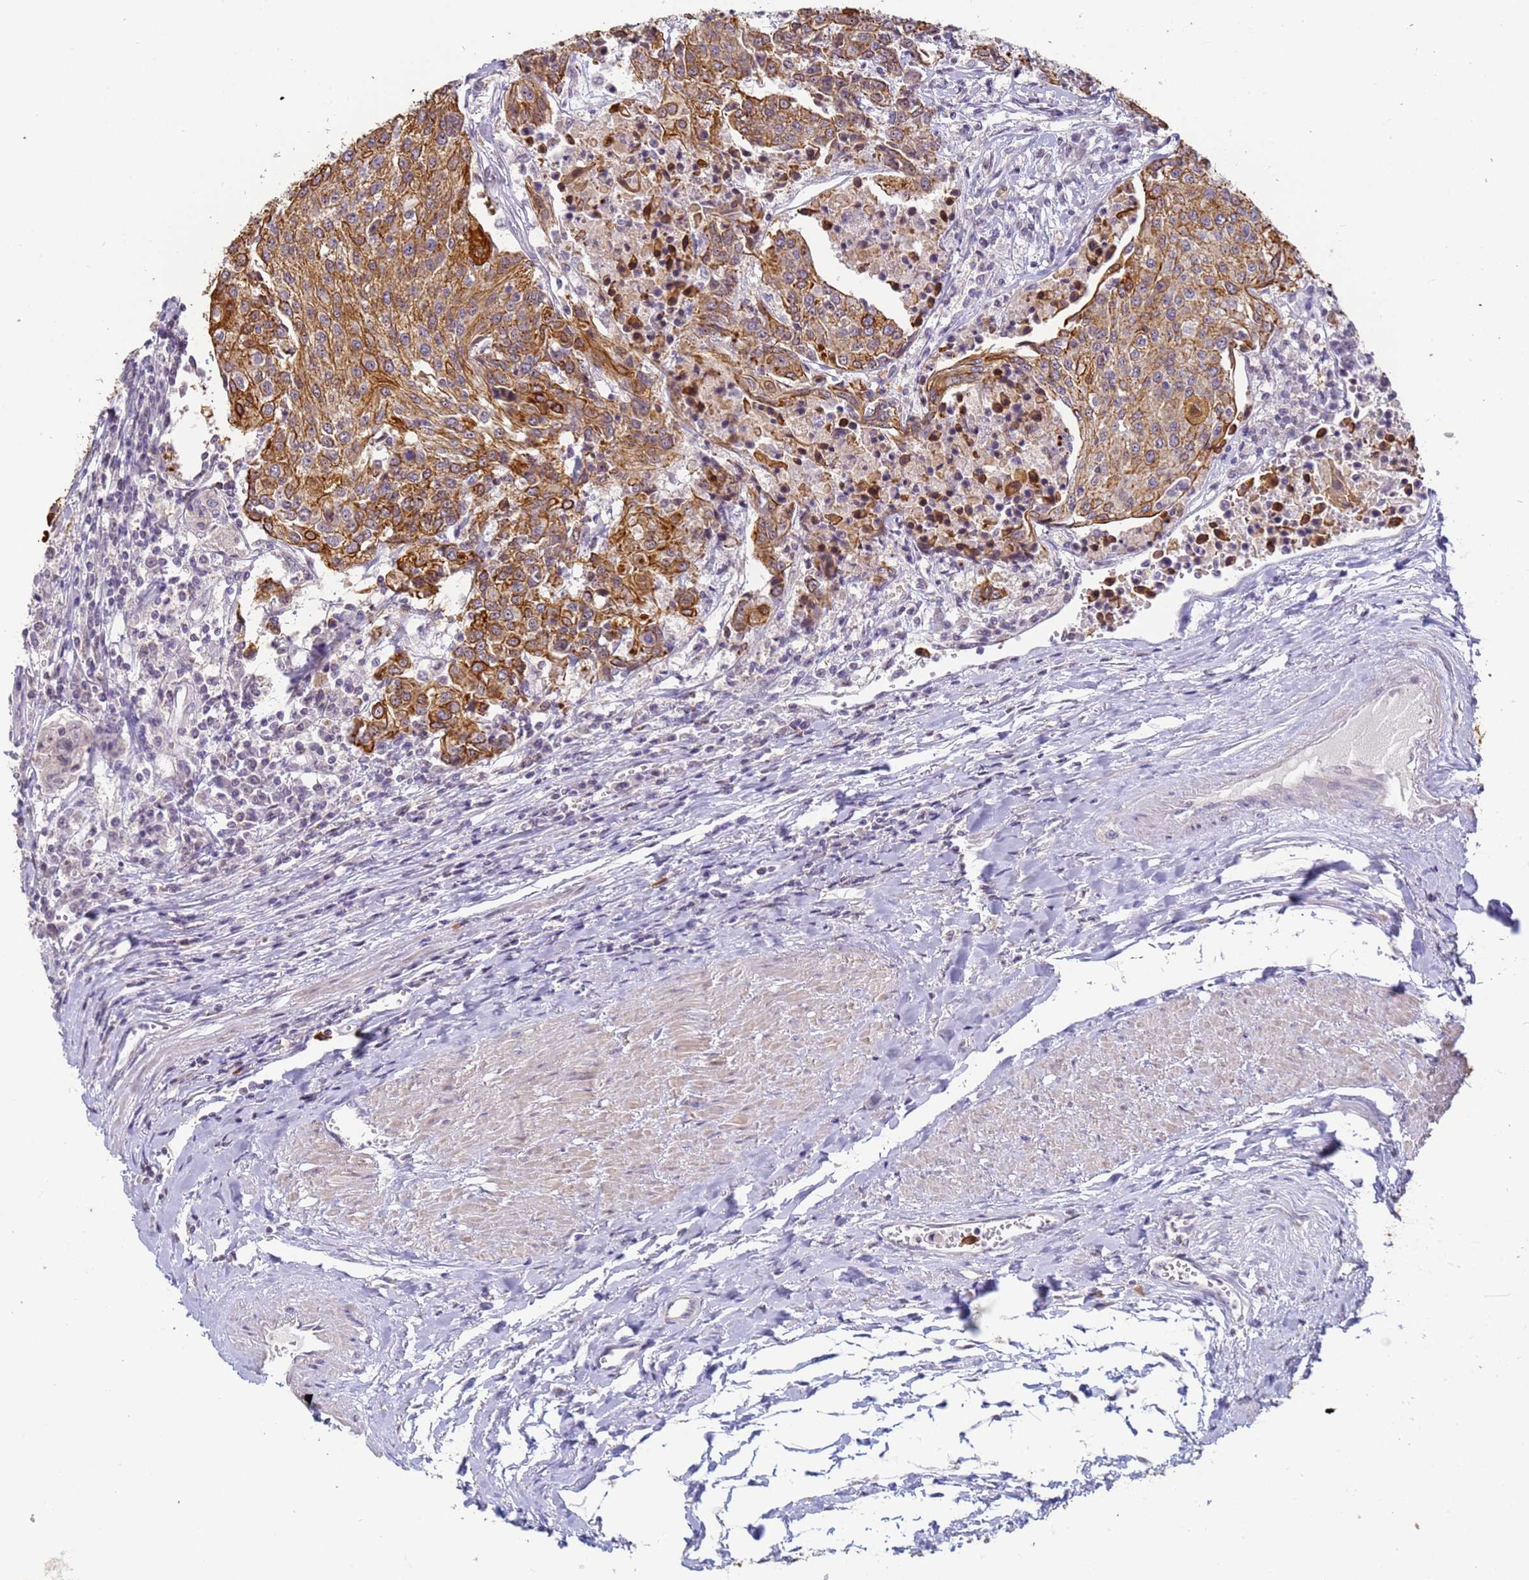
{"staining": {"intensity": "moderate", "quantity": ">75%", "location": "cytoplasmic/membranous"}, "tissue": "urothelial cancer", "cell_type": "Tumor cells", "image_type": "cancer", "snomed": [{"axis": "morphology", "description": "Urothelial carcinoma, High grade"}, {"axis": "topography", "description": "Urinary bladder"}], "caption": "High-grade urothelial carcinoma stained with DAB (3,3'-diaminobenzidine) IHC shows medium levels of moderate cytoplasmic/membranous positivity in about >75% of tumor cells.", "gene": "VWA3A", "patient": {"sex": "female", "age": 85}}